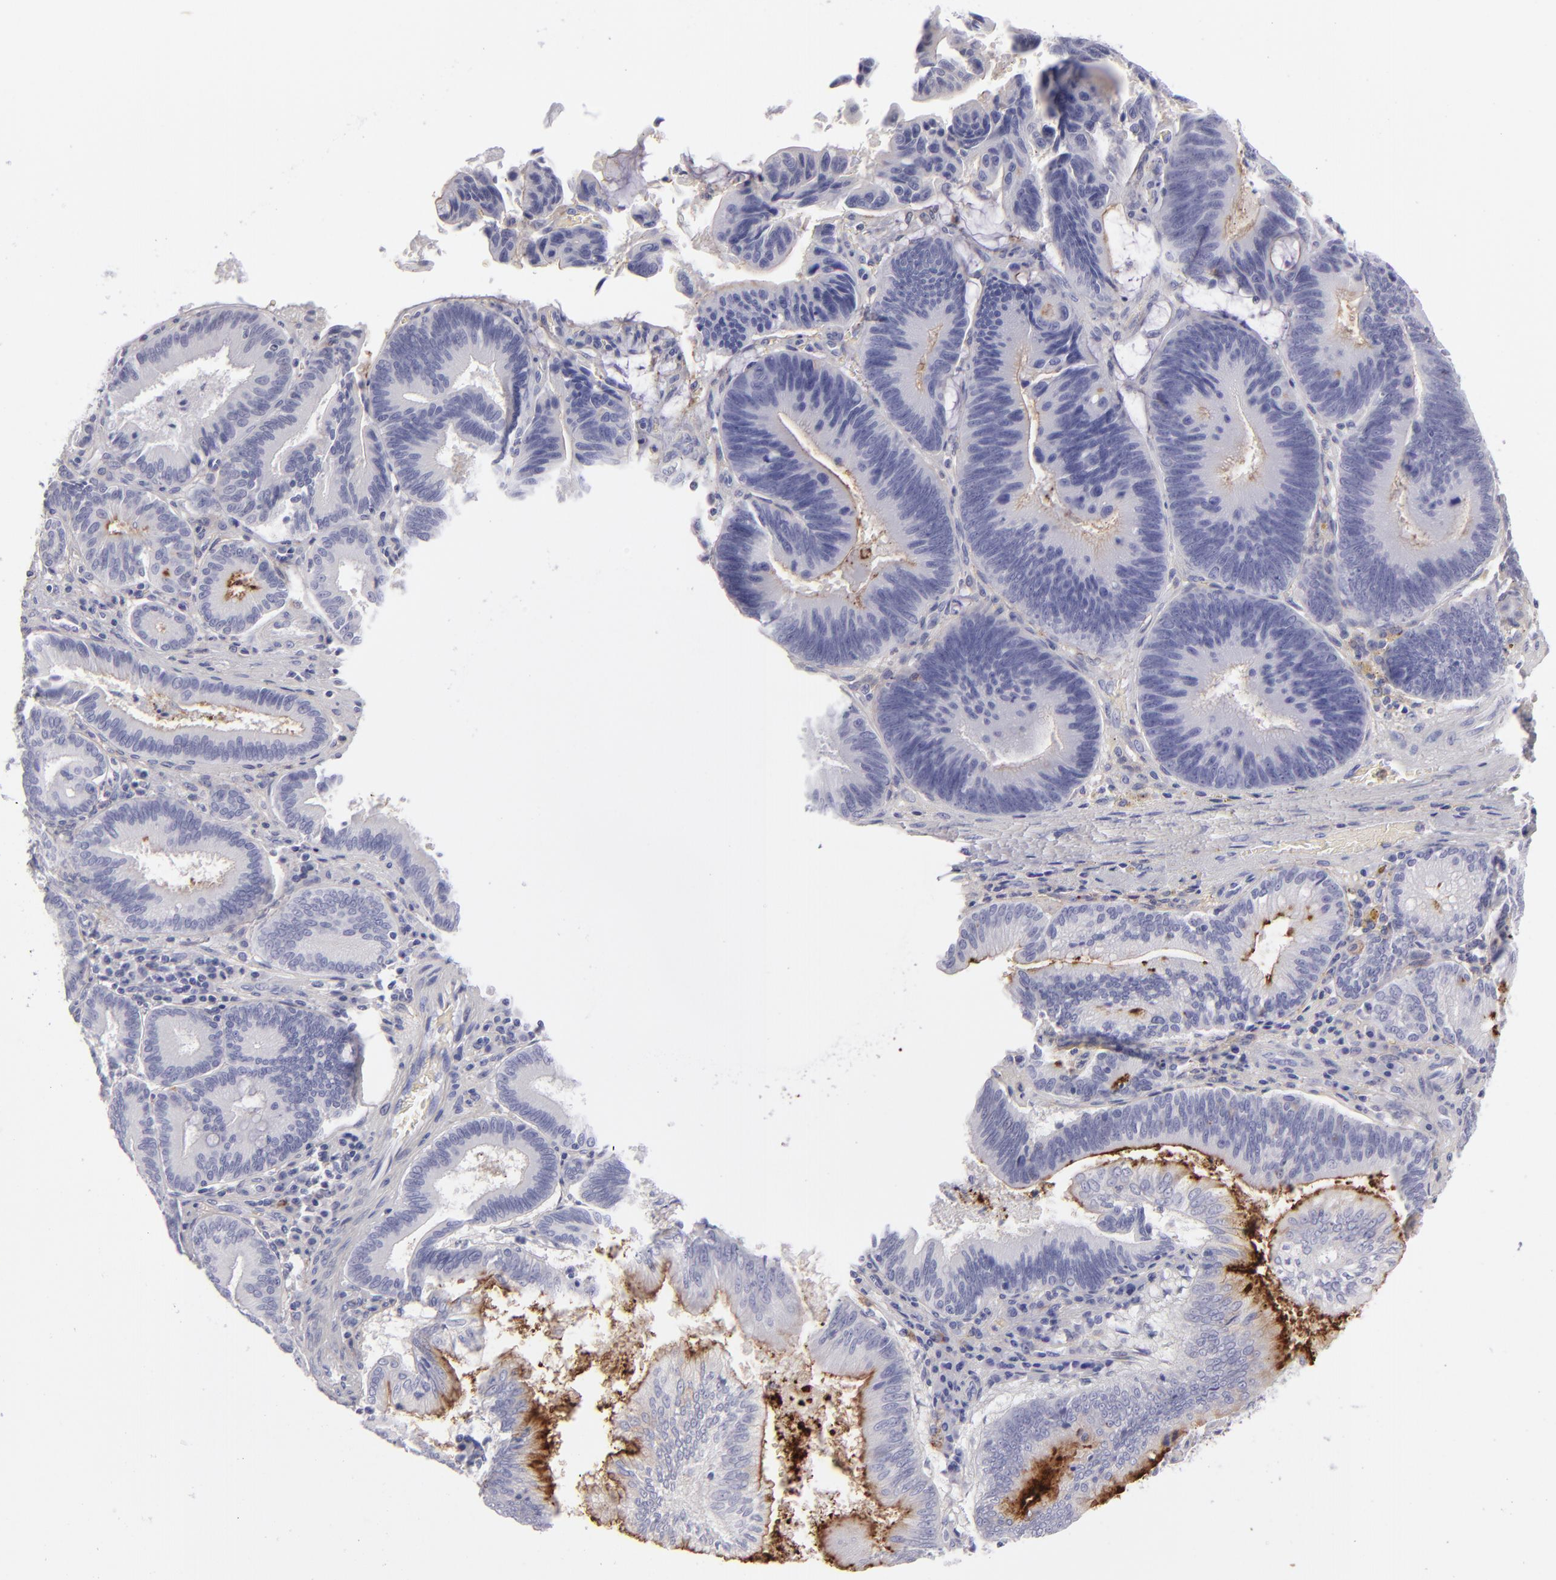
{"staining": {"intensity": "moderate", "quantity": "<25%", "location": "cytoplasmic/membranous"}, "tissue": "pancreatic cancer", "cell_type": "Tumor cells", "image_type": "cancer", "snomed": [{"axis": "morphology", "description": "Adenocarcinoma, NOS"}, {"axis": "topography", "description": "Pancreas"}], "caption": "Protein expression analysis of pancreatic adenocarcinoma shows moderate cytoplasmic/membranous staining in about <25% of tumor cells. The protein is stained brown, and the nuclei are stained in blue (DAB (3,3'-diaminobenzidine) IHC with brightfield microscopy, high magnification).", "gene": "ANPEP", "patient": {"sex": "male", "age": 82}}